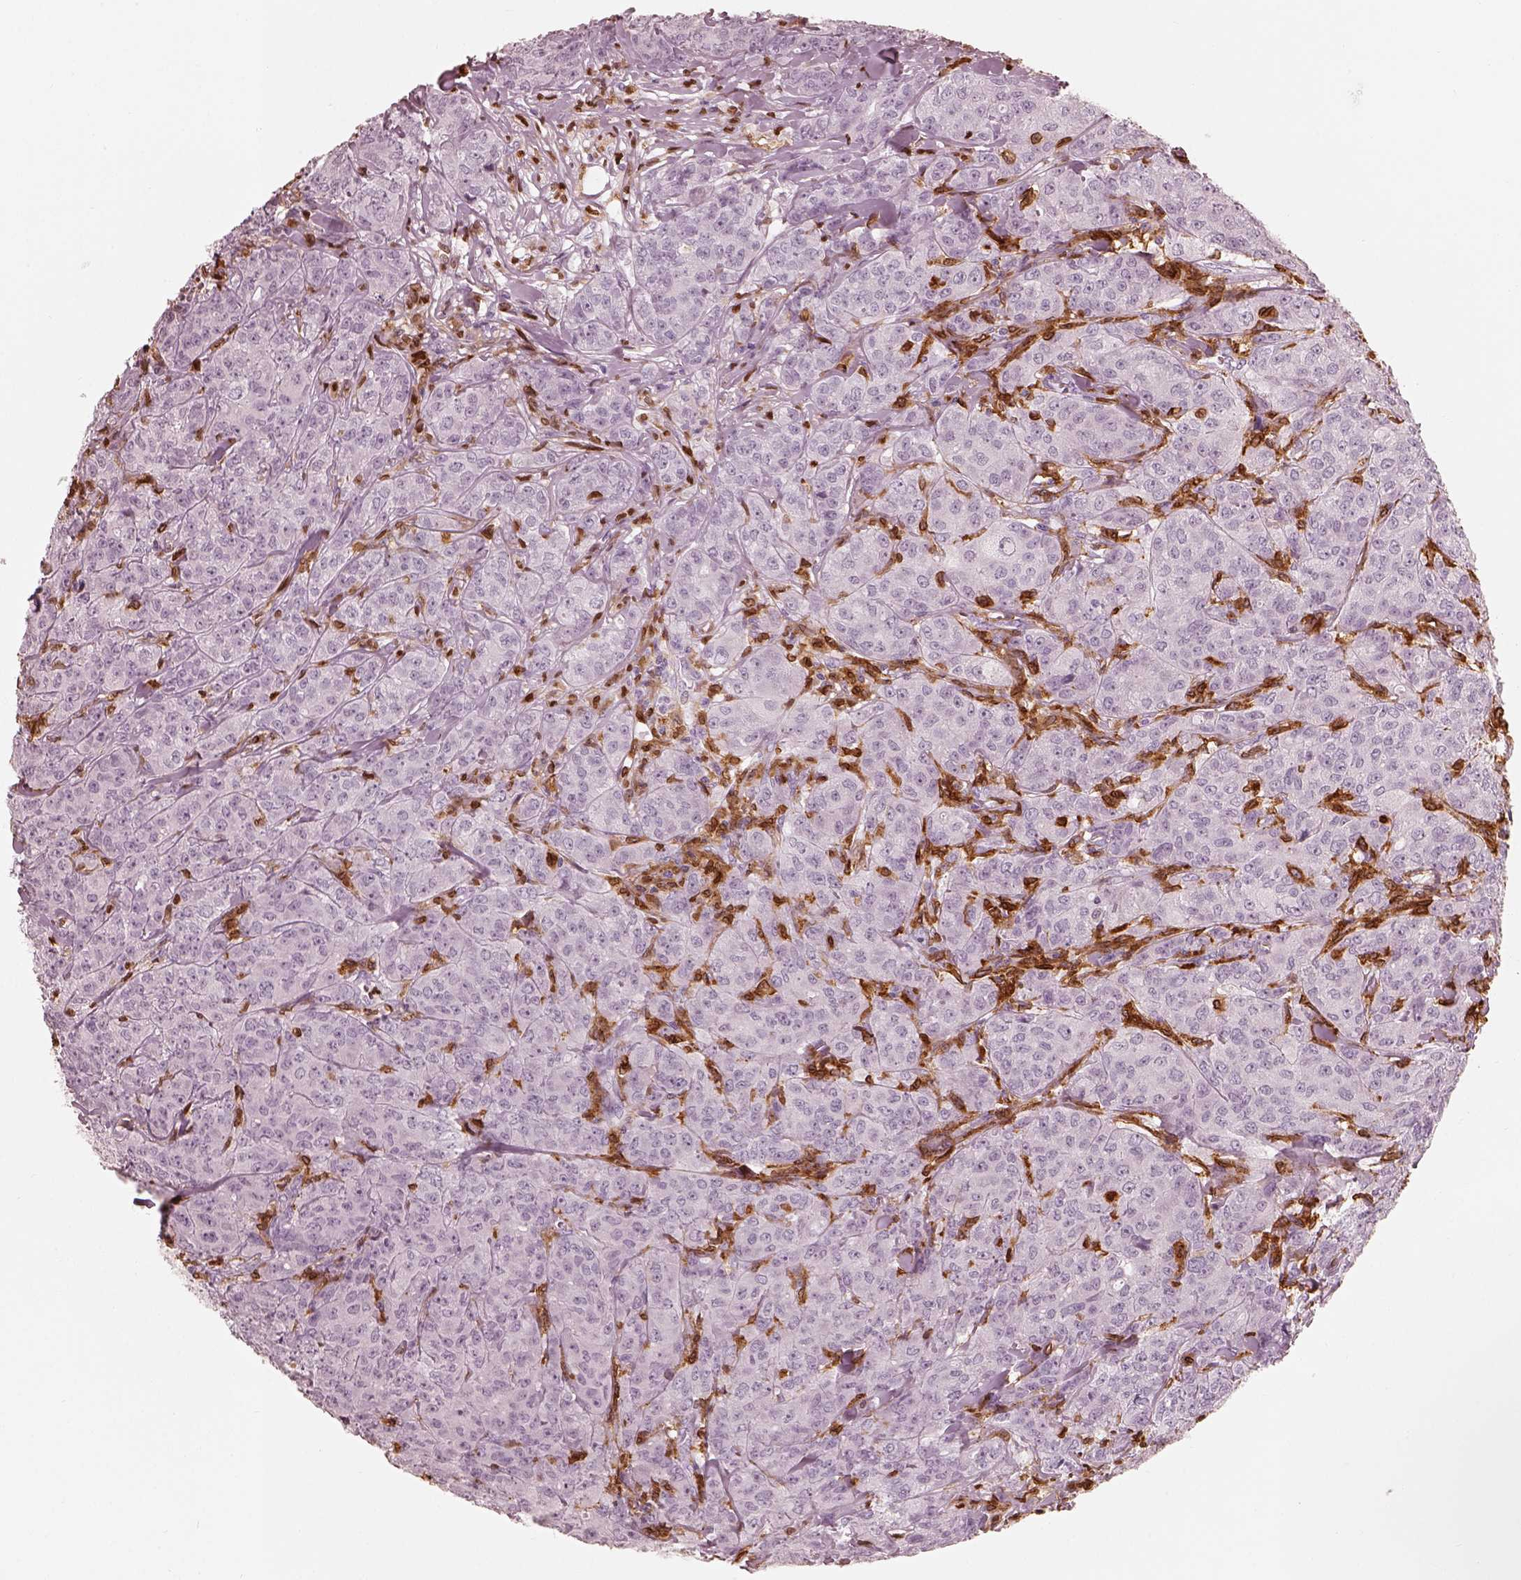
{"staining": {"intensity": "negative", "quantity": "none", "location": "none"}, "tissue": "breast cancer", "cell_type": "Tumor cells", "image_type": "cancer", "snomed": [{"axis": "morphology", "description": "Duct carcinoma"}, {"axis": "topography", "description": "Breast"}], "caption": "This is a micrograph of immunohistochemistry (IHC) staining of infiltrating ductal carcinoma (breast), which shows no expression in tumor cells.", "gene": "ALOX5", "patient": {"sex": "female", "age": 43}}